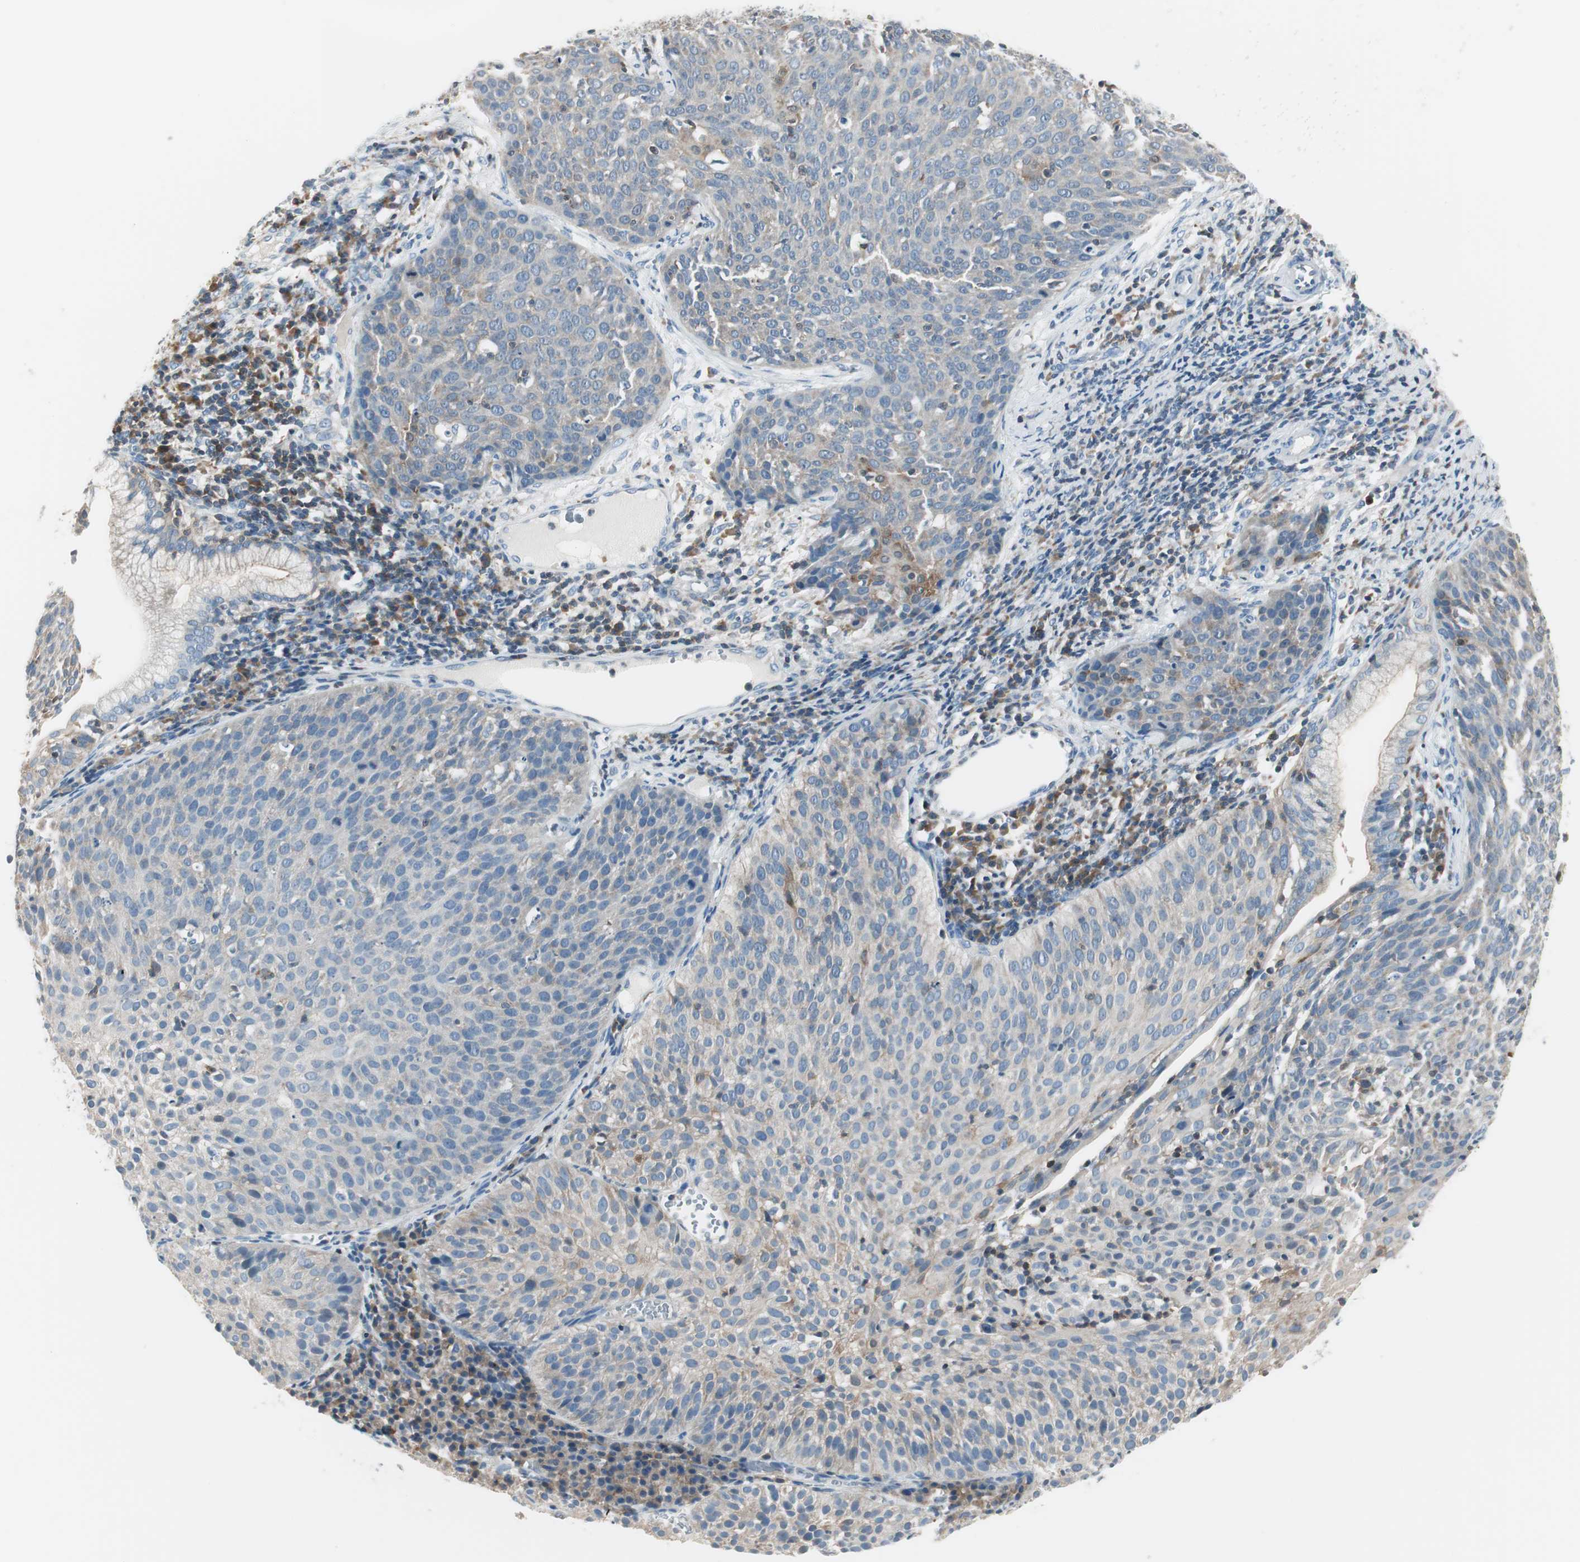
{"staining": {"intensity": "weak", "quantity": "25%-75%", "location": "cytoplasmic/membranous"}, "tissue": "cervical cancer", "cell_type": "Tumor cells", "image_type": "cancer", "snomed": [{"axis": "morphology", "description": "Squamous cell carcinoma, NOS"}, {"axis": "topography", "description": "Cervix"}], "caption": "Immunohistochemistry (DAB) staining of human squamous cell carcinoma (cervical) displays weak cytoplasmic/membranous protein positivity in about 25%-75% of tumor cells. (DAB IHC, brown staining for protein, blue staining for nuclei).", "gene": "SLC9A3R1", "patient": {"sex": "female", "age": 38}}